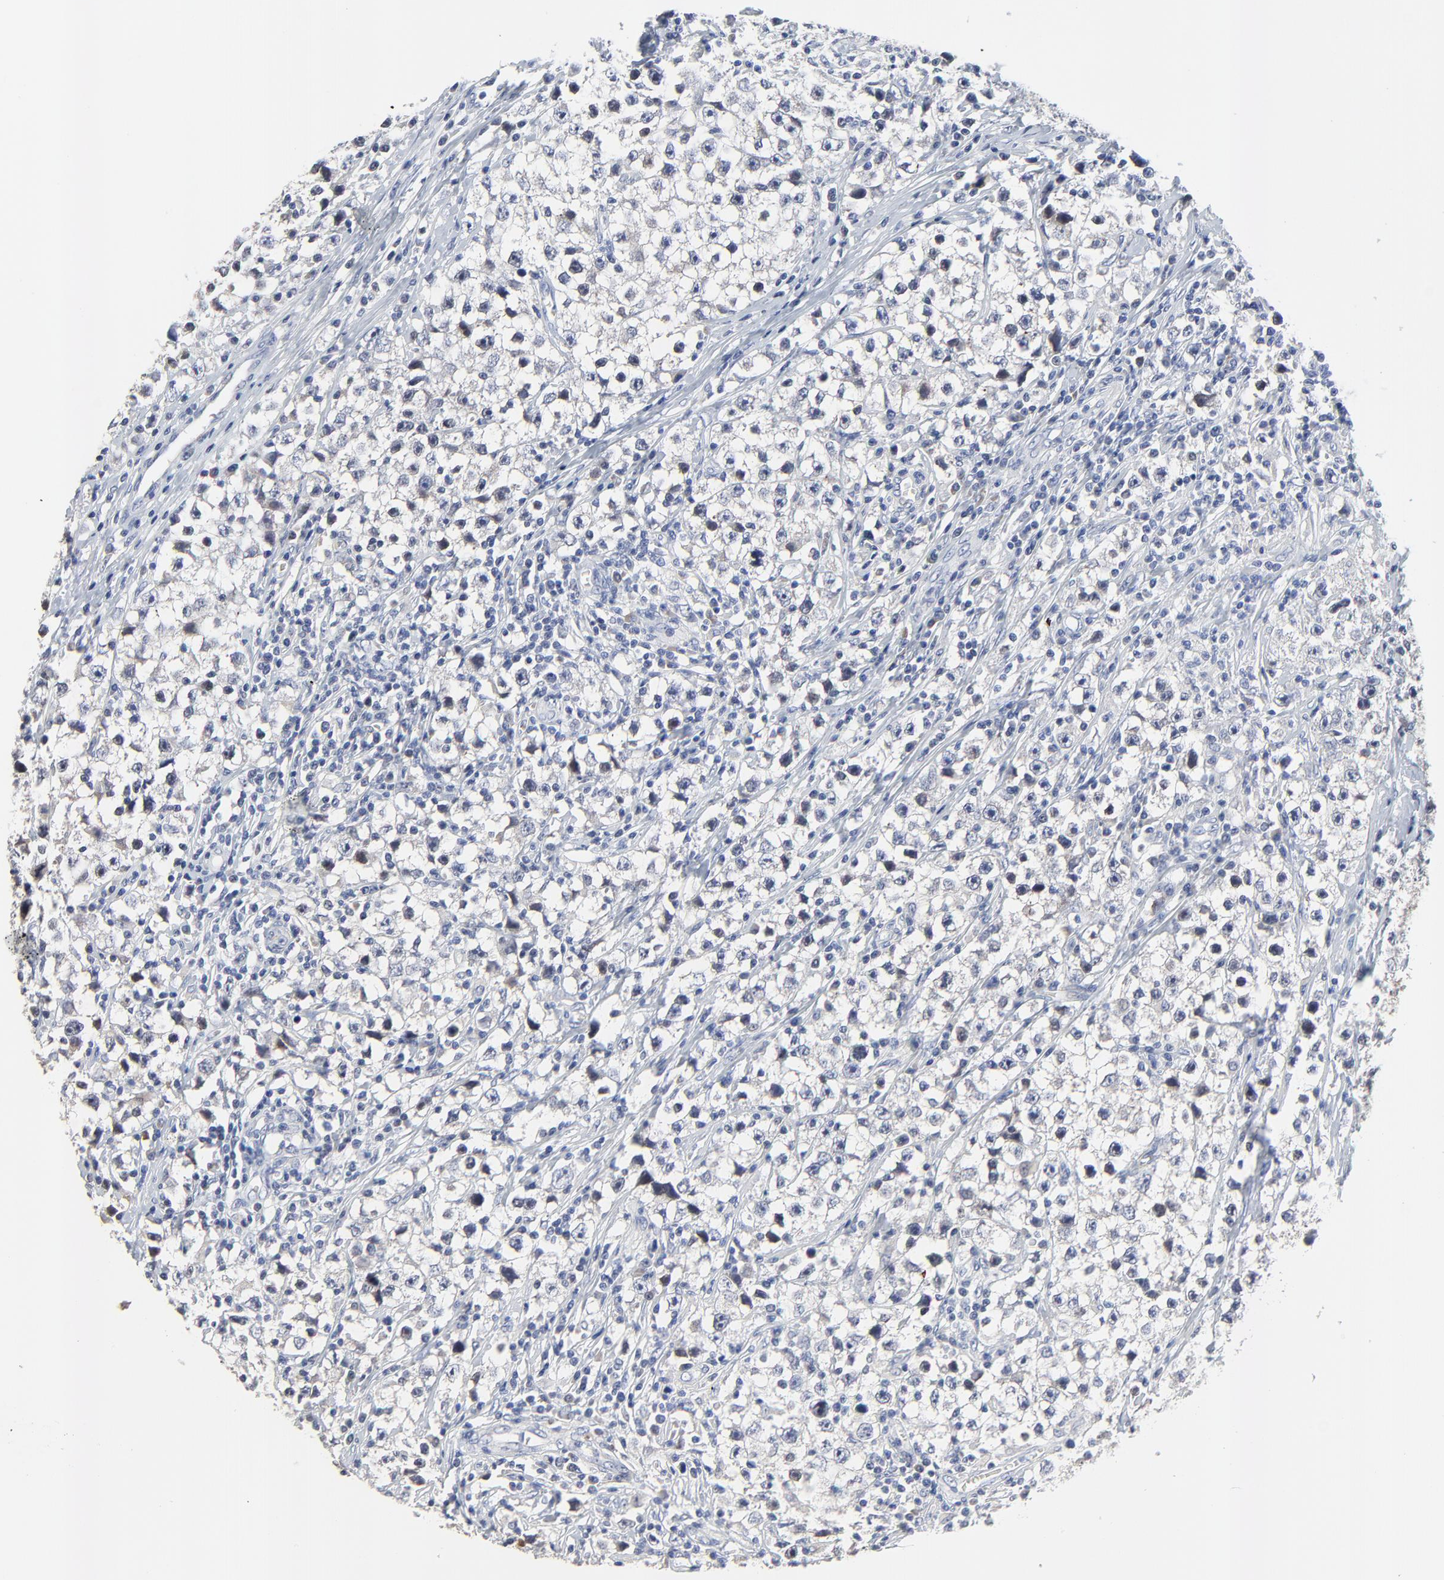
{"staining": {"intensity": "negative", "quantity": "none", "location": "none"}, "tissue": "testis cancer", "cell_type": "Tumor cells", "image_type": "cancer", "snomed": [{"axis": "morphology", "description": "Seminoma, NOS"}, {"axis": "topography", "description": "Testis"}], "caption": "This is a micrograph of IHC staining of seminoma (testis), which shows no positivity in tumor cells.", "gene": "NLGN3", "patient": {"sex": "male", "age": 35}}